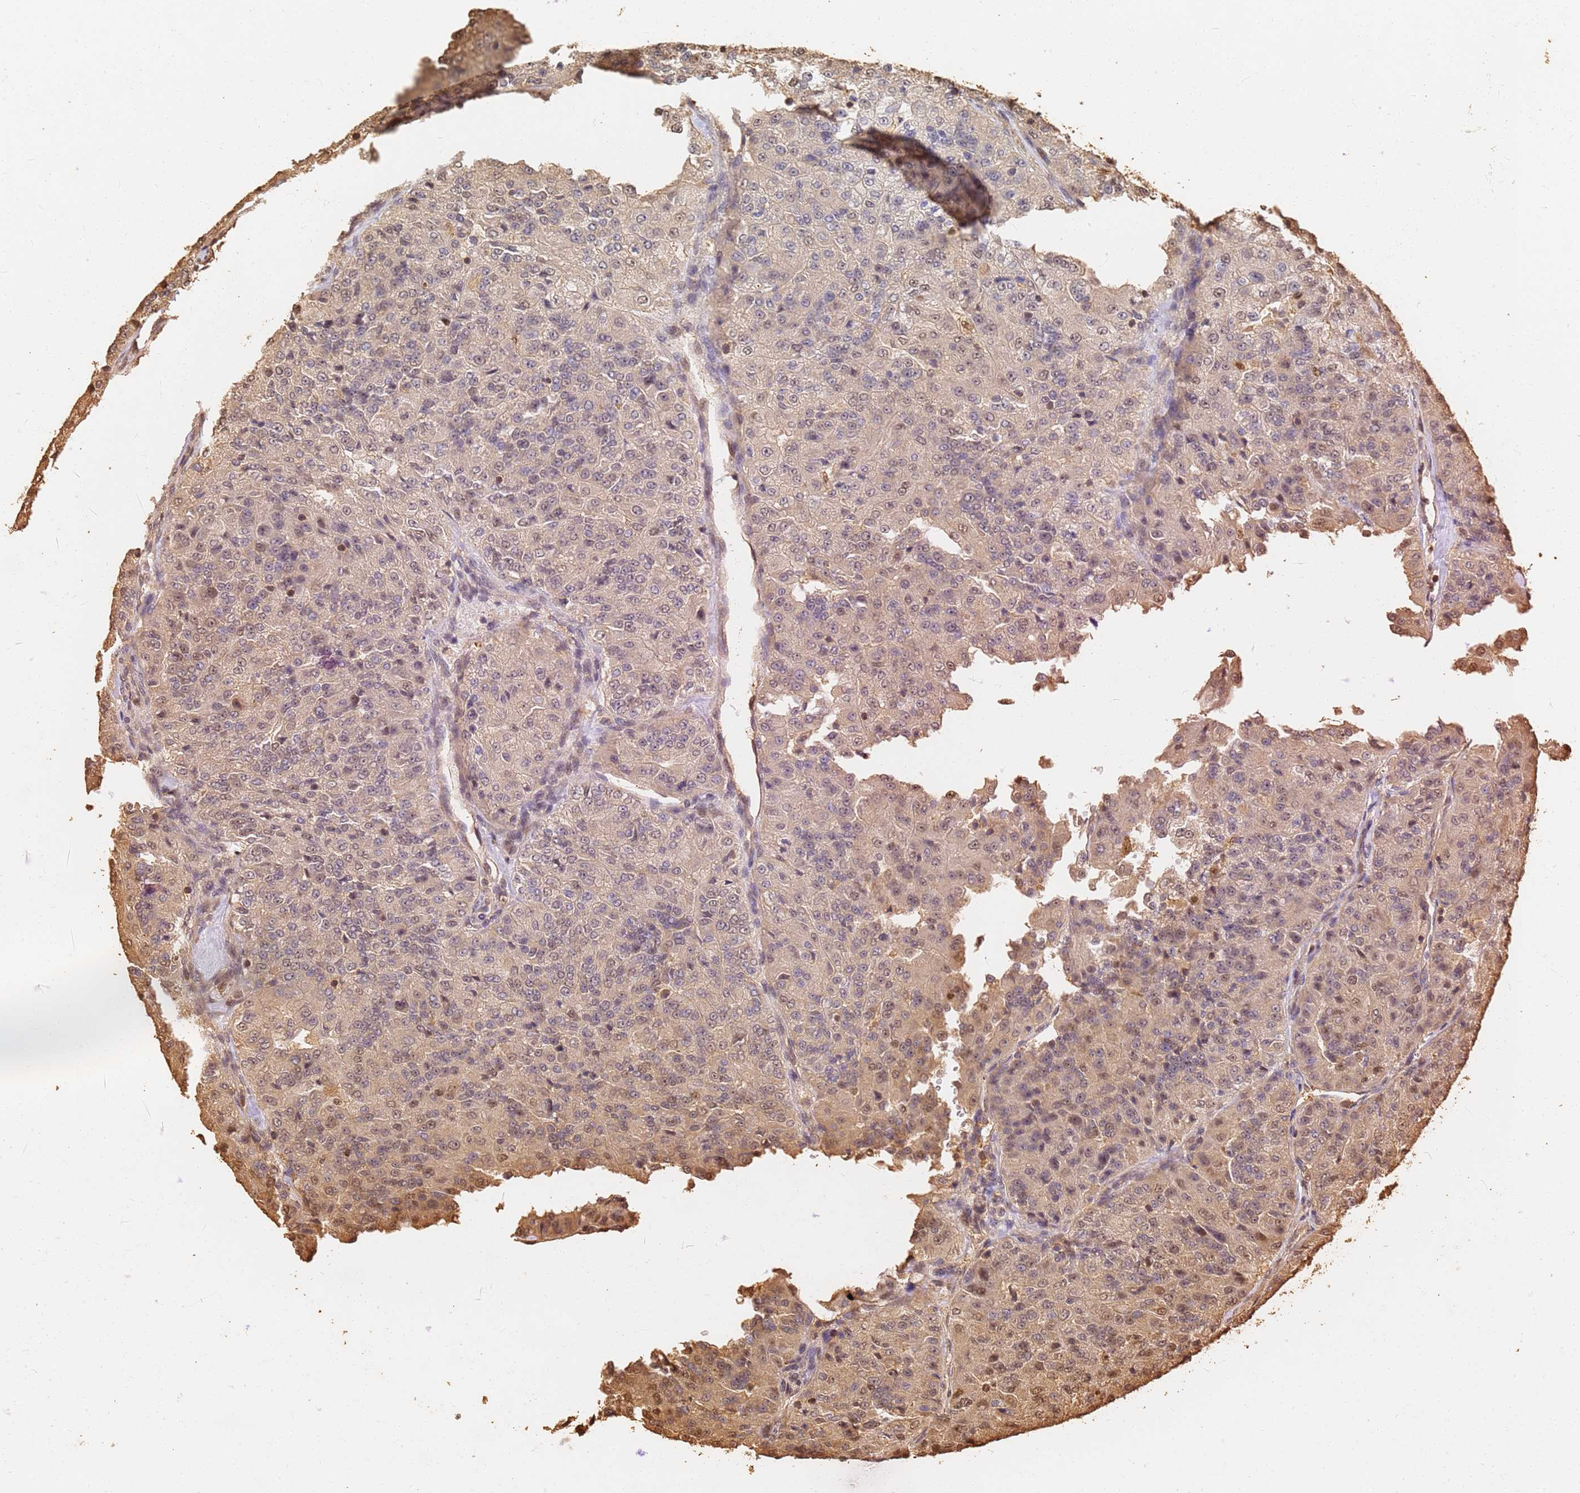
{"staining": {"intensity": "weak", "quantity": "<25%", "location": "nuclear"}, "tissue": "renal cancer", "cell_type": "Tumor cells", "image_type": "cancer", "snomed": [{"axis": "morphology", "description": "Adenocarcinoma, NOS"}, {"axis": "topography", "description": "Kidney"}], "caption": "Tumor cells show no significant expression in adenocarcinoma (renal).", "gene": "JAK2", "patient": {"sex": "female", "age": 63}}